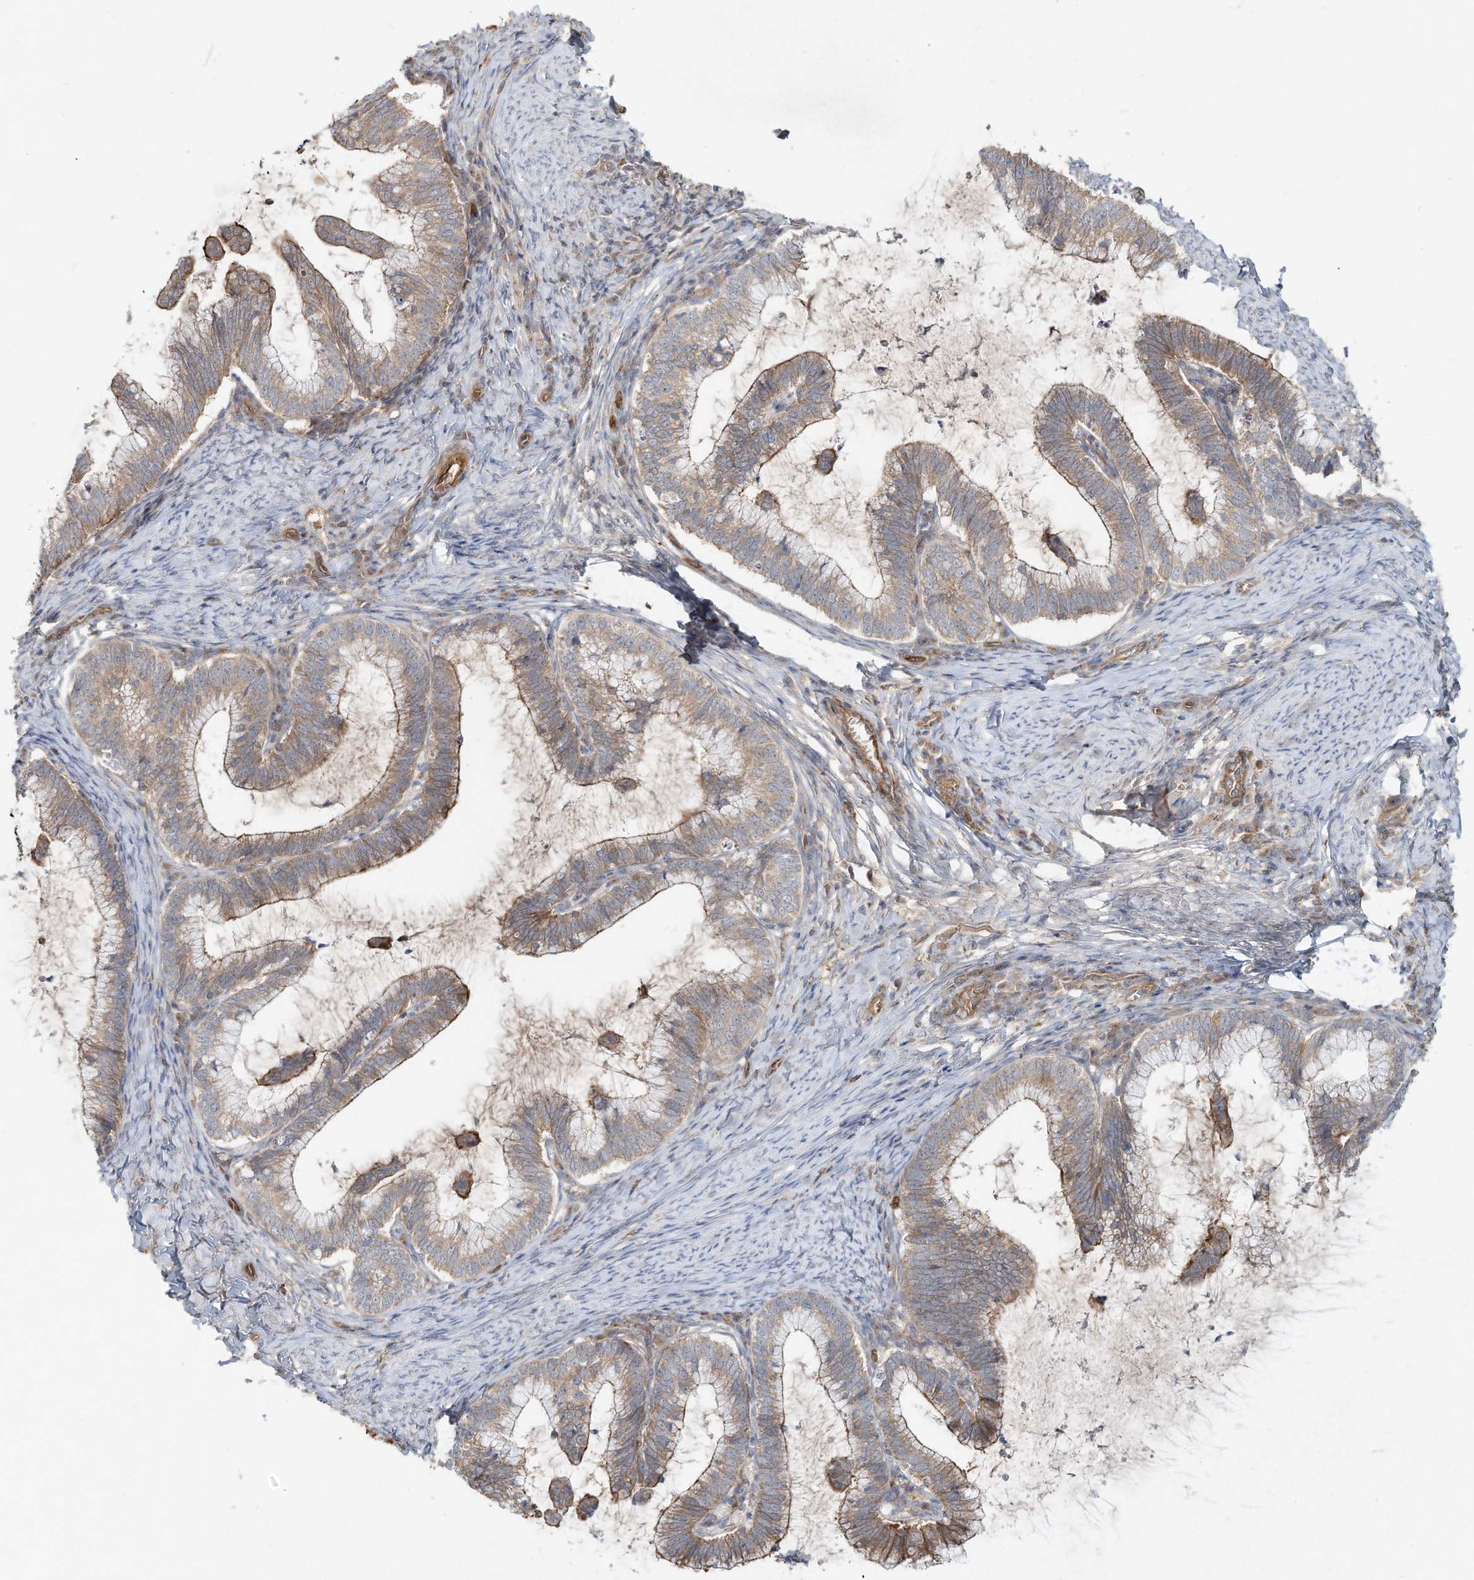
{"staining": {"intensity": "moderate", "quantity": "25%-75%", "location": "cytoplasmic/membranous"}, "tissue": "cervical cancer", "cell_type": "Tumor cells", "image_type": "cancer", "snomed": [{"axis": "morphology", "description": "Adenocarcinoma, NOS"}, {"axis": "topography", "description": "Cervix"}], "caption": "The micrograph demonstrates immunohistochemical staining of cervical adenocarcinoma. There is moderate cytoplasmic/membranous positivity is seen in about 25%-75% of tumor cells.", "gene": "HTR5A", "patient": {"sex": "female", "age": 36}}